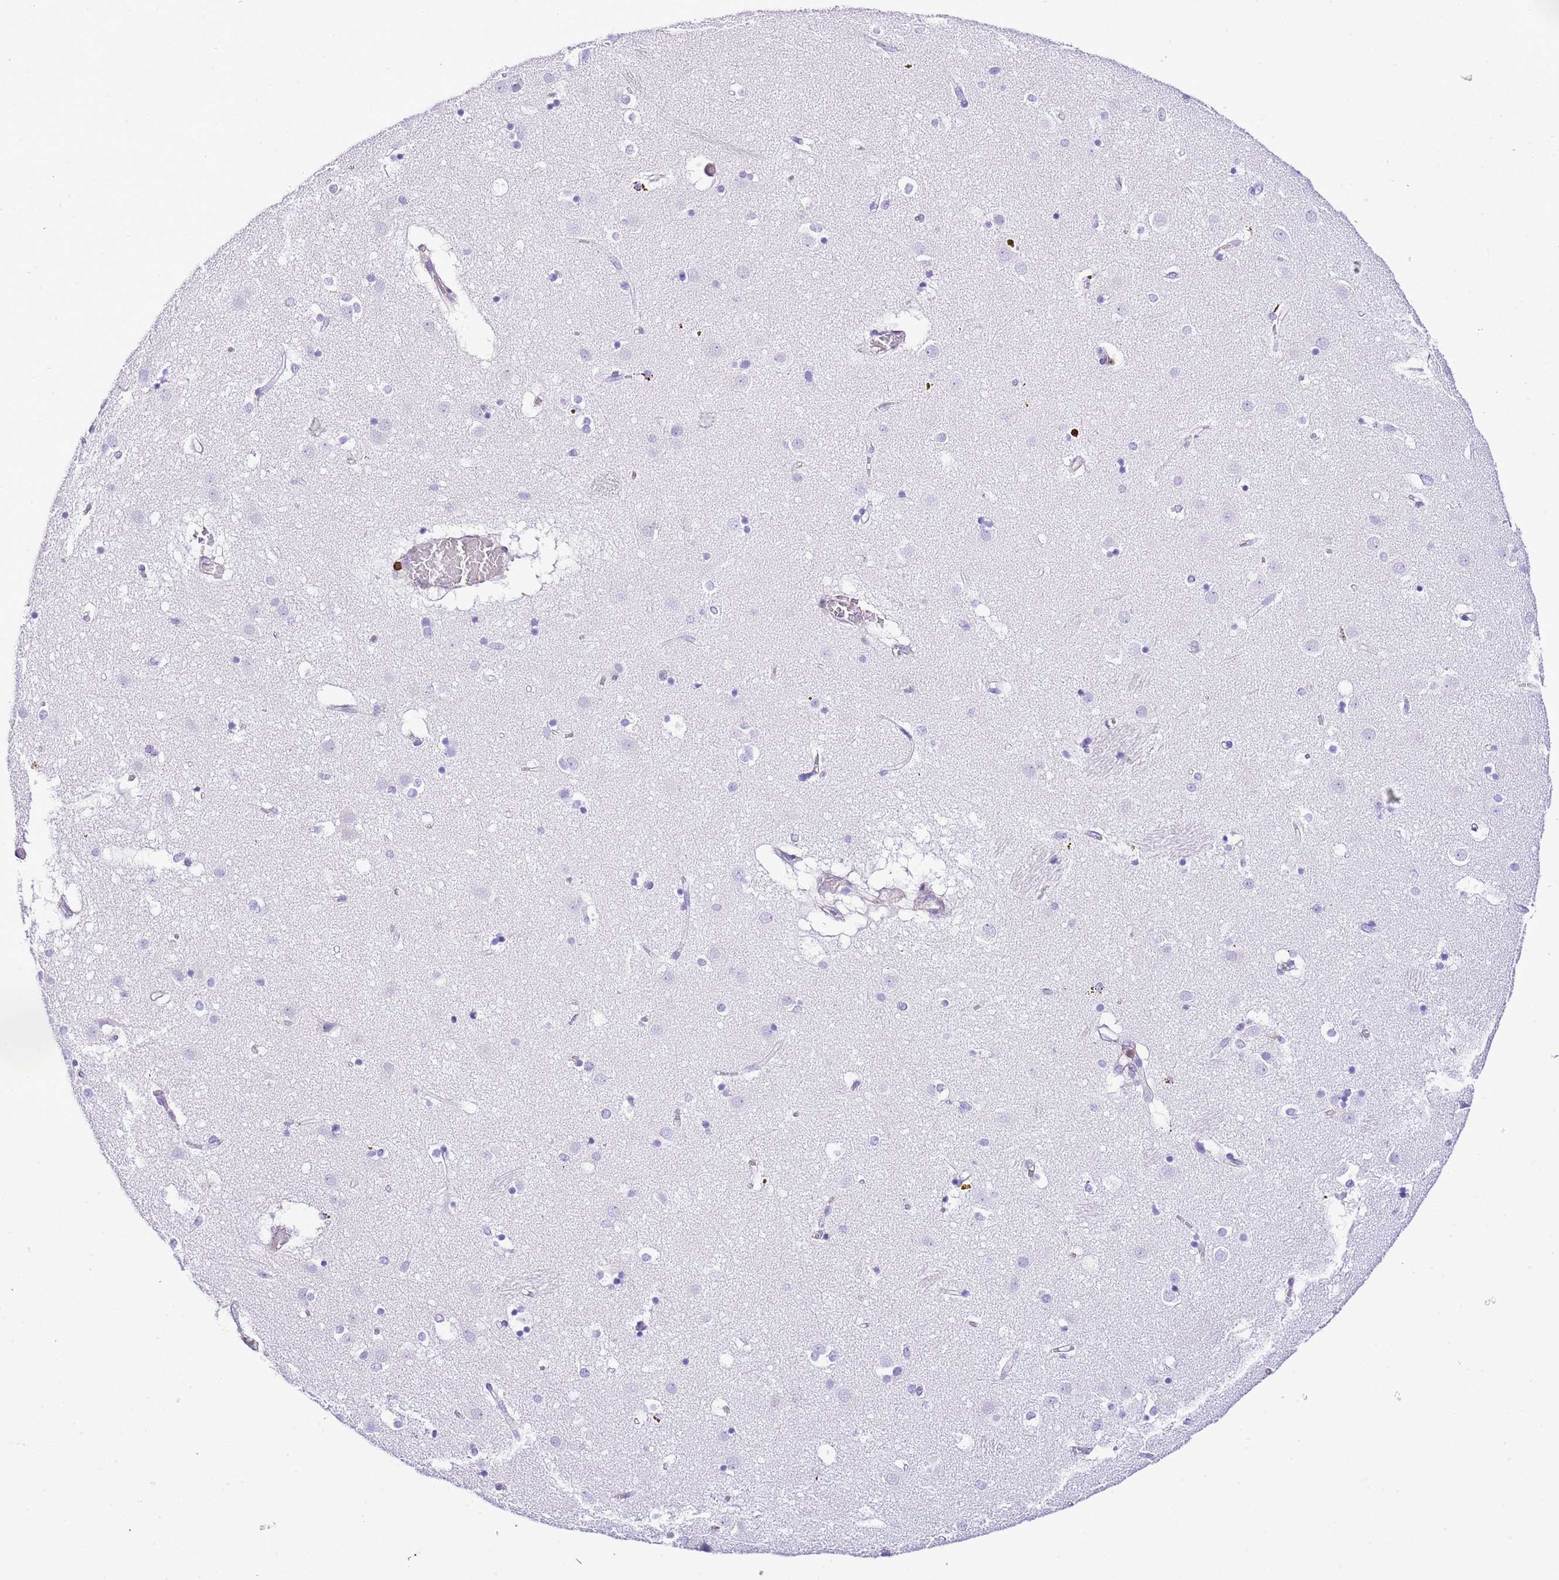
{"staining": {"intensity": "negative", "quantity": "none", "location": "none"}, "tissue": "caudate", "cell_type": "Glial cells", "image_type": "normal", "snomed": [{"axis": "morphology", "description": "Normal tissue, NOS"}, {"axis": "topography", "description": "Lateral ventricle wall"}], "caption": "Glial cells show no significant expression in benign caudate. (DAB (3,3'-diaminobenzidine) immunohistochemistry visualized using brightfield microscopy, high magnification).", "gene": "CNN2", "patient": {"sex": "male", "age": 70}}